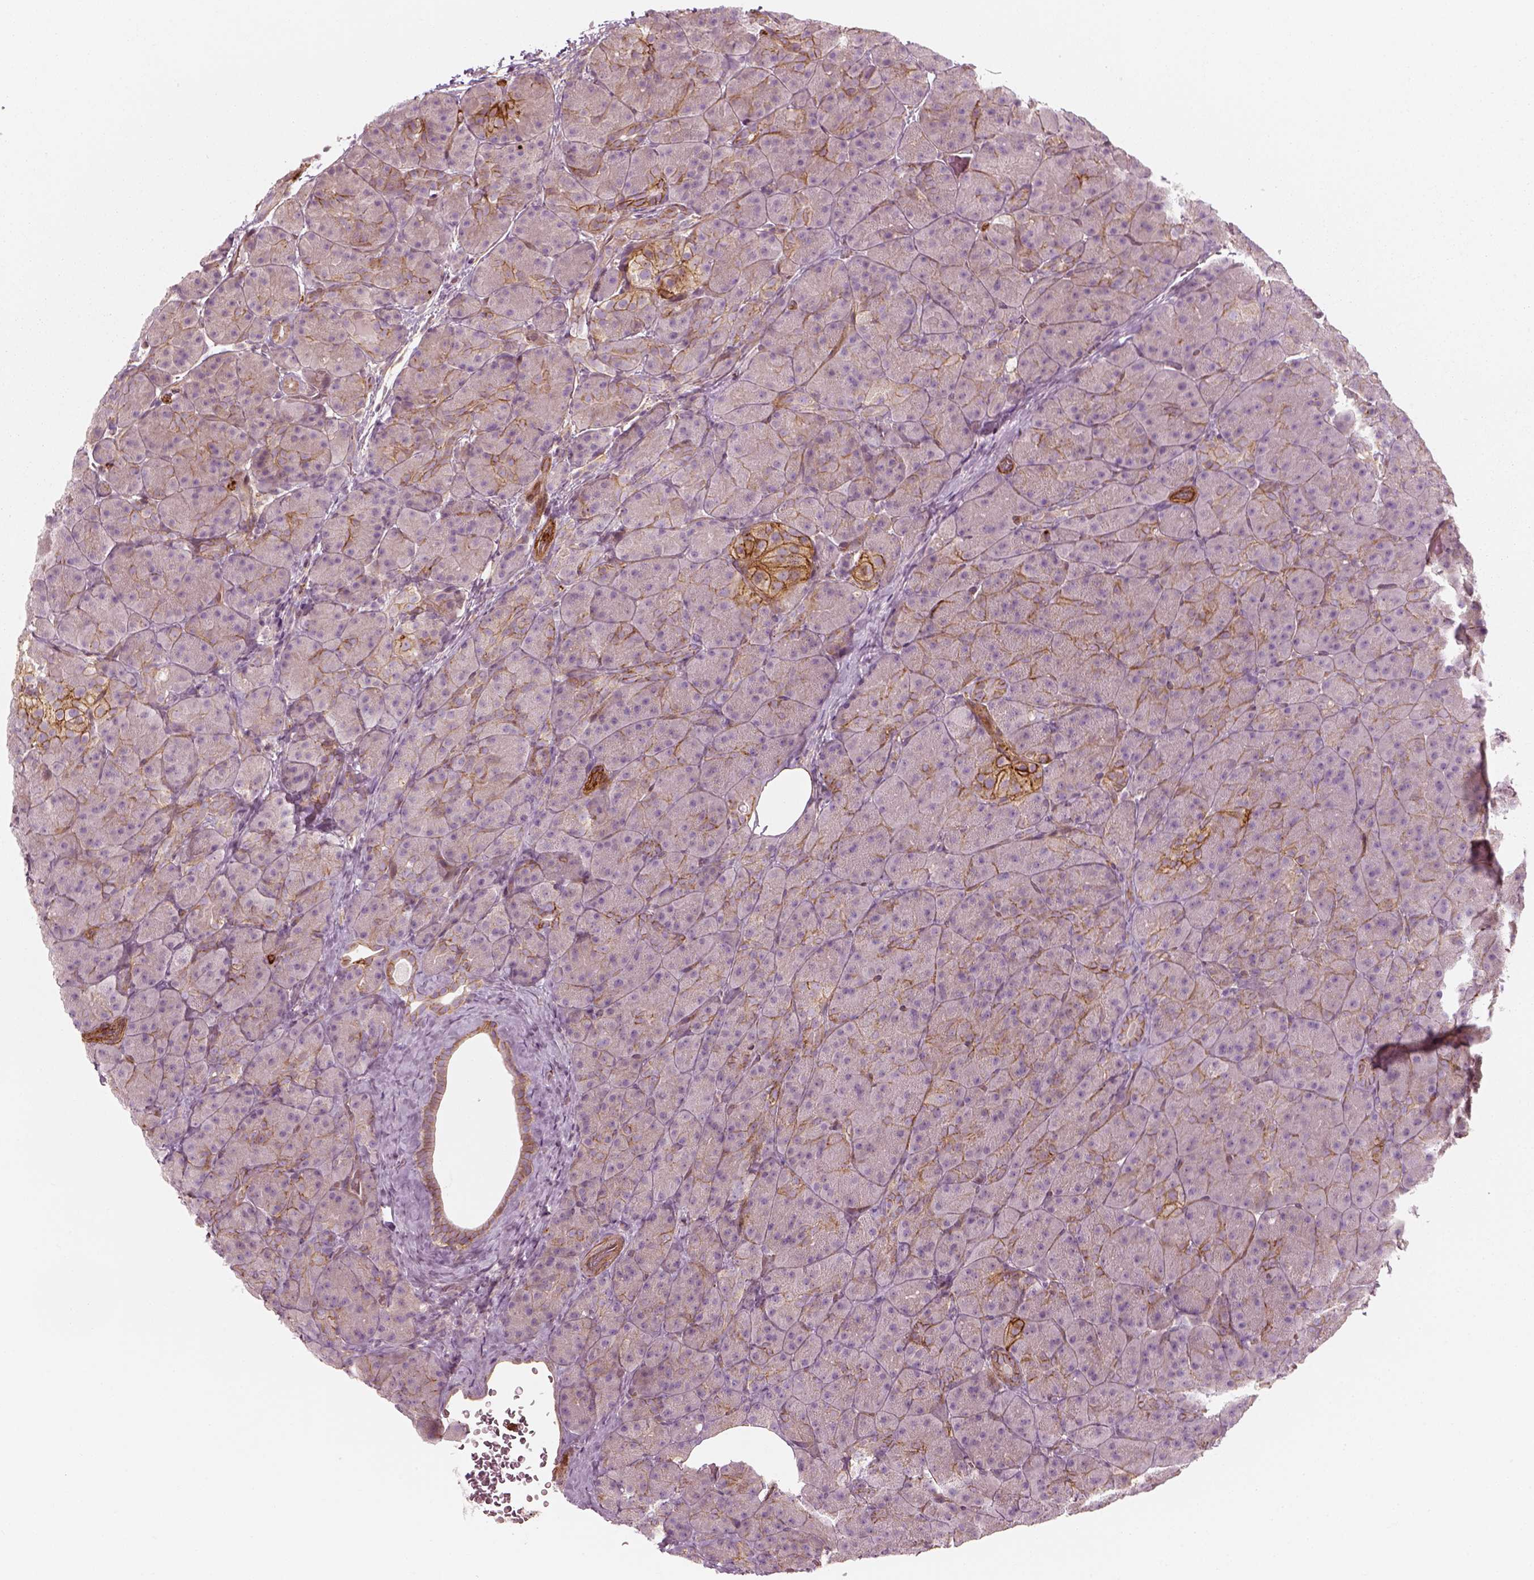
{"staining": {"intensity": "moderate", "quantity": "25%-75%", "location": "cytoplasmic/membranous"}, "tissue": "pancreas", "cell_type": "Exocrine glandular cells", "image_type": "normal", "snomed": [{"axis": "morphology", "description": "Normal tissue, NOS"}, {"axis": "topography", "description": "Pancreas"}], "caption": "Benign pancreas was stained to show a protein in brown. There is medium levels of moderate cytoplasmic/membranous expression in approximately 25%-75% of exocrine glandular cells. (Stains: DAB (3,3'-diaminobenzidine) in brown, nuclei in blue, Microscopy: brightfield microscopy at high magnification).", "gene": "NPTN", "patient": {"sex": "male", "age": 57}}